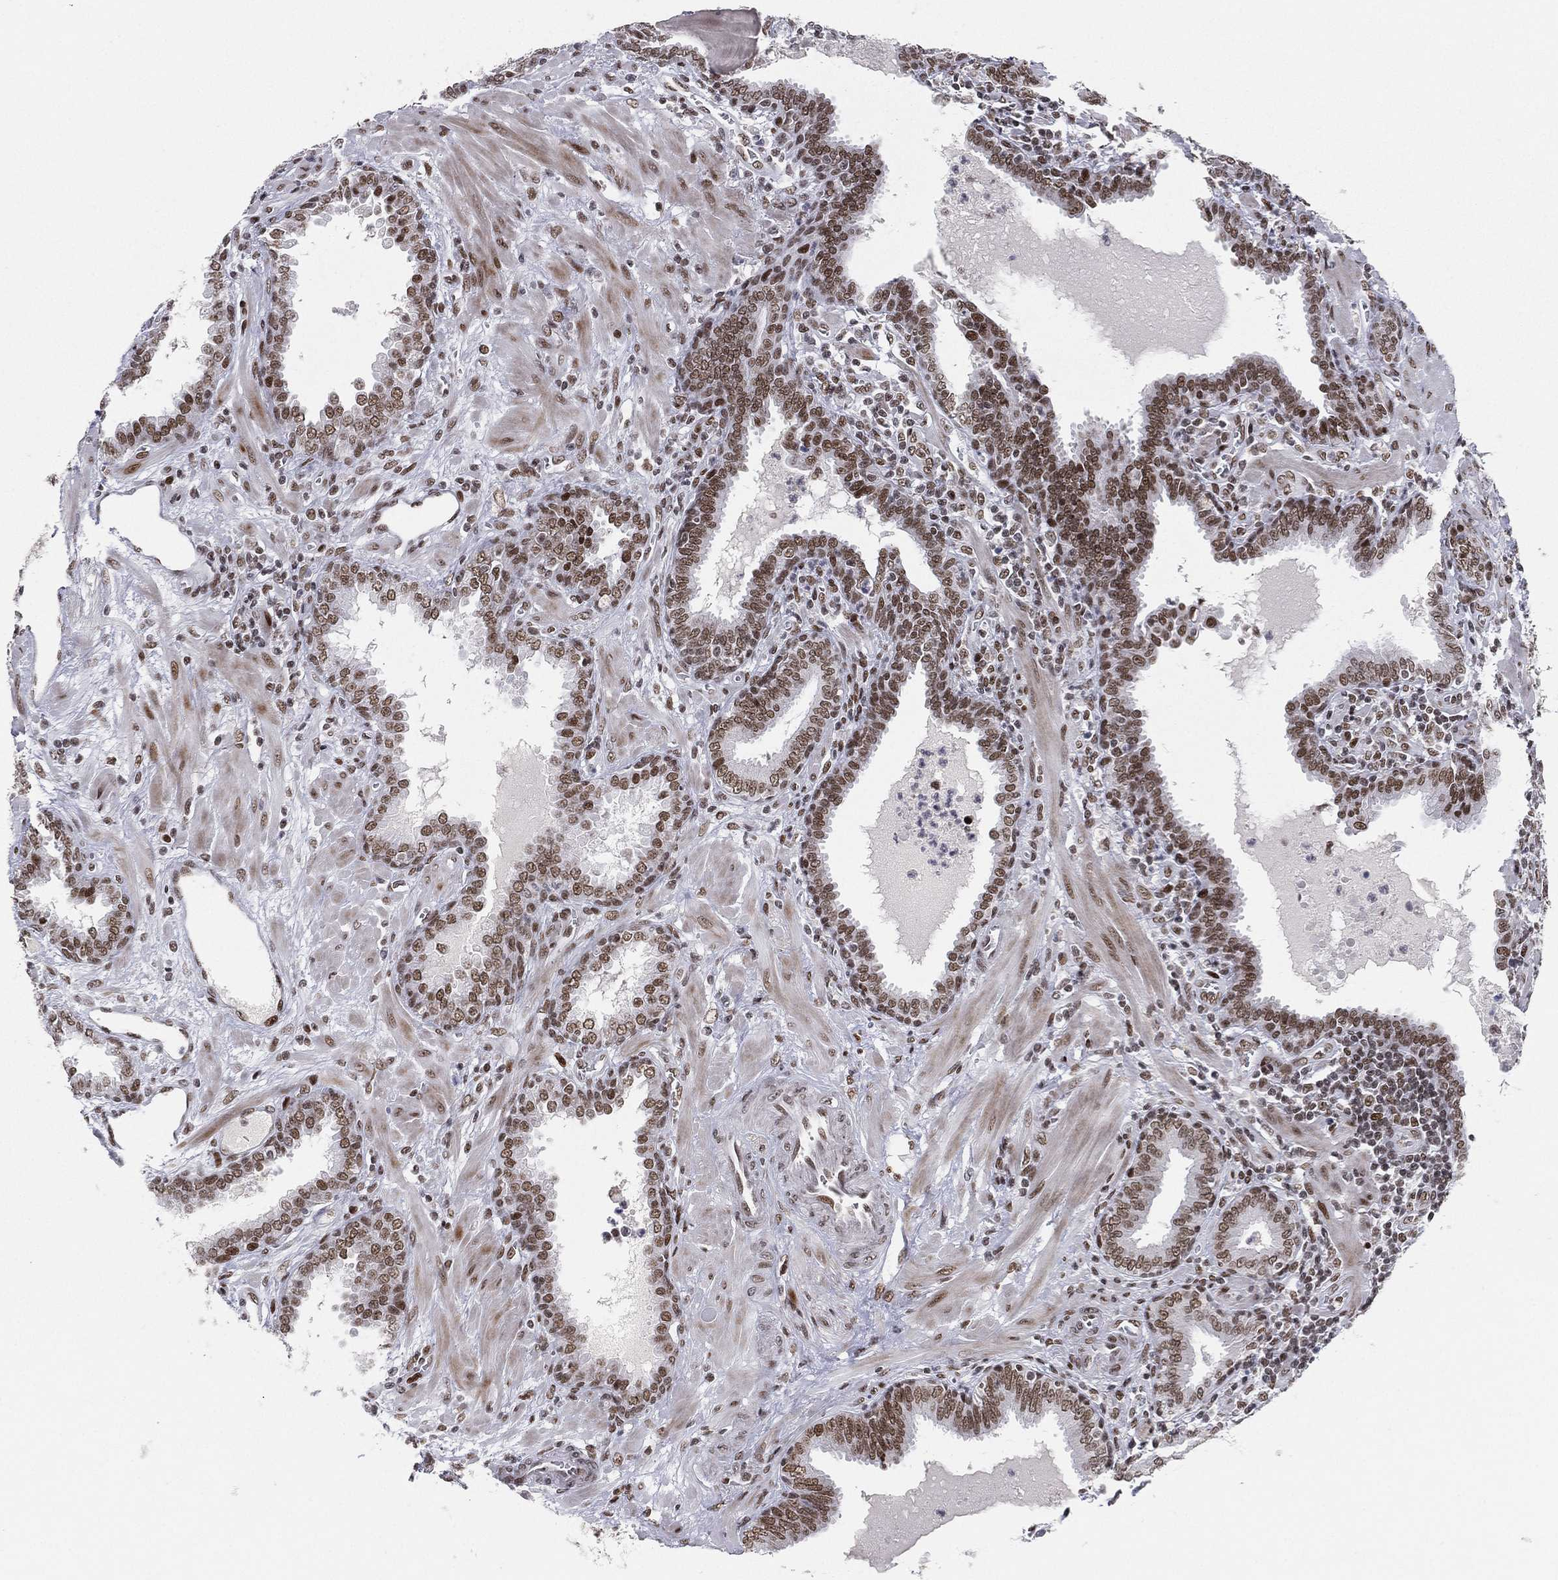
{"staining": {"intensity": "moderate", "quantity": ">75%", "location": "nuclear"}, "tissue": "prostate cancer", "cell_type": "Tumor cells", "image_type": "cancer", "snomed": [{"axis": "morphology", "description": "Adenocarcinoma, NOS"}, {"axis": "topography", "description": "Prostate"}], "caption": "Moderate nuclear expression for a protein is appreciated in about >75% of tumor cells of prostate cancer using immunohistochemistry.", "gene": "RTF1", "patient": {"sex": "male", "age": 57}}